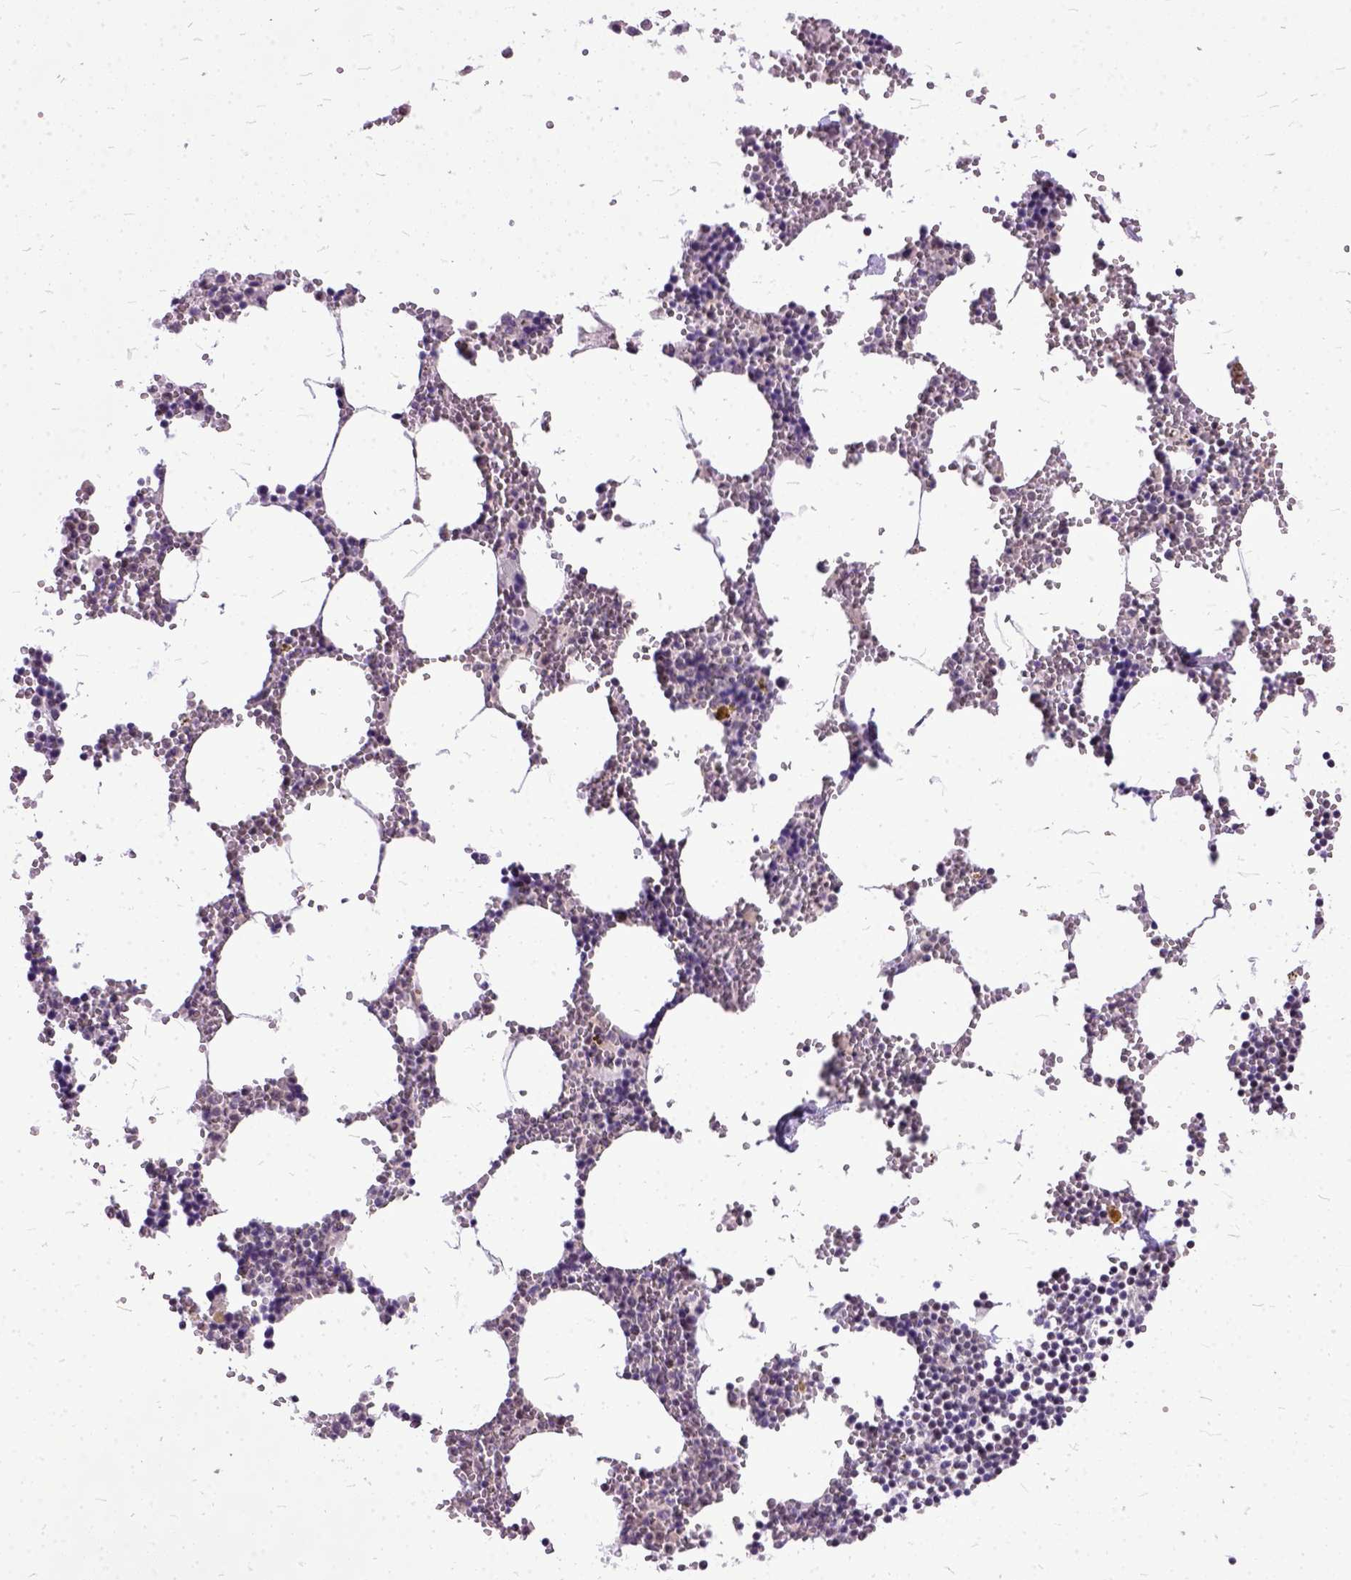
{"staining": {"intensity": "moderate", "quantity": "<25%", "location": "nuclear"}, "tissue": "bone marrow", "cell_type": "Hematopoietic cells", "image_type": "normal", "snomed": [{"axis": "morphology", "description": "Normal tissue, NOS"}, {"axis": "topography", "description": "Bone marrow"}], "caption": "Immunohistochemical staining of benign bone marrow exhibits <25% levels of moderate nuclear protein staining in about <25% of hematopoietic cells.", "gene": "ORC5", "patient": {"sex": "male", "age": 54}}